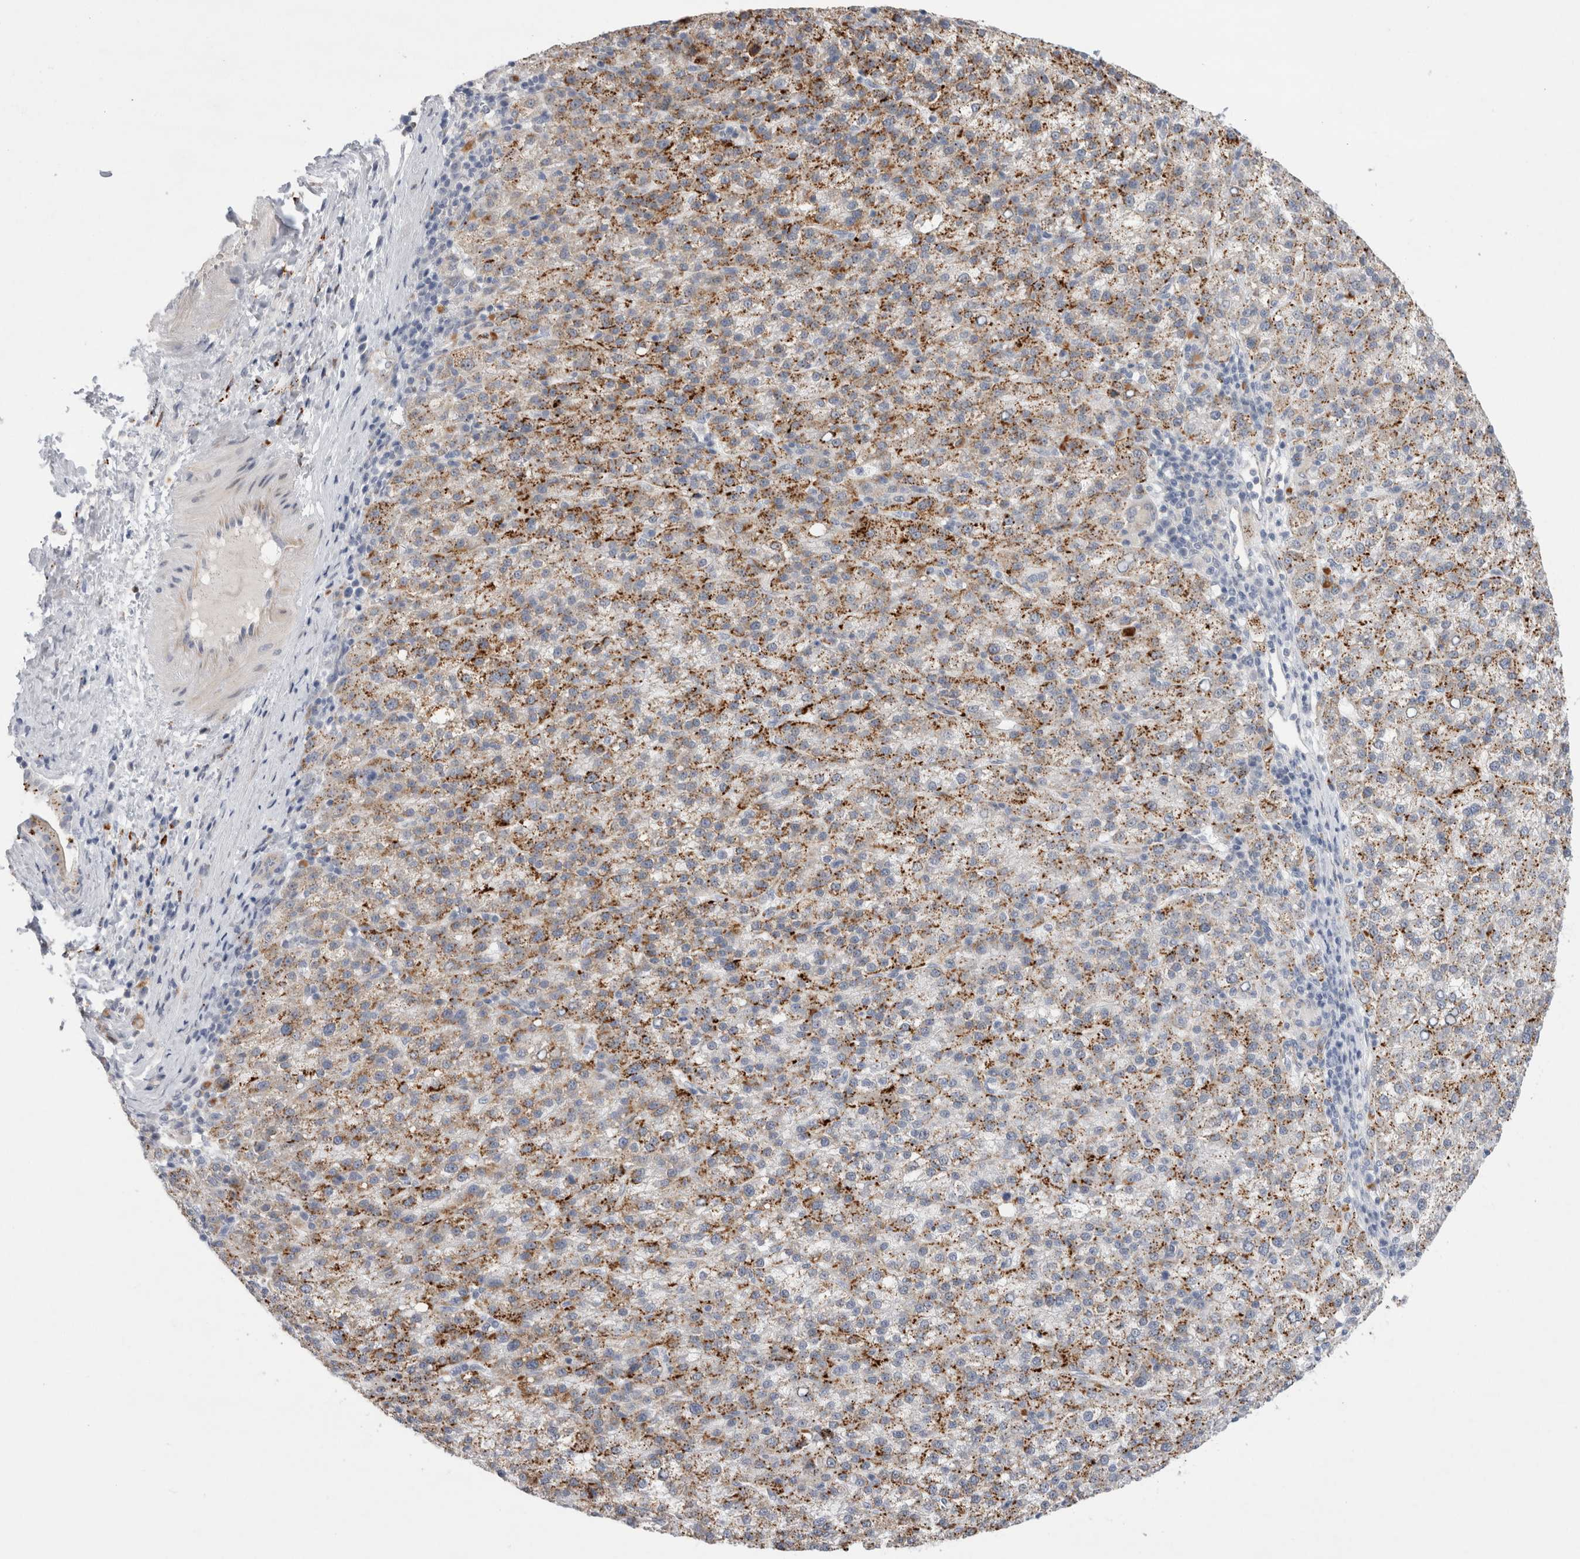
{"staining": {"intensity": "strong", "quantity": "25%-75%", "location": "cytoplasmic/membranous"}, "tissue": "liver cancer", "cell_type": "Tumor cells", "image_type": "cancer", "snomed": [{"axis": "morphology", "description": "Carcinoma, Hepatocellular, NOS"}, {"axis": "topography", "description": "Liver"}], "caption": "Immunohistochemical staining of human liver cancer displays high levels of strong cytoplasmic/membranous expression in approximately 25%-75% of tumor cells. (DAB = brown stain, brightfield microscopy at high magnification).", "gene": "GAA", "patient": {"sex": "female", "age": 58}}